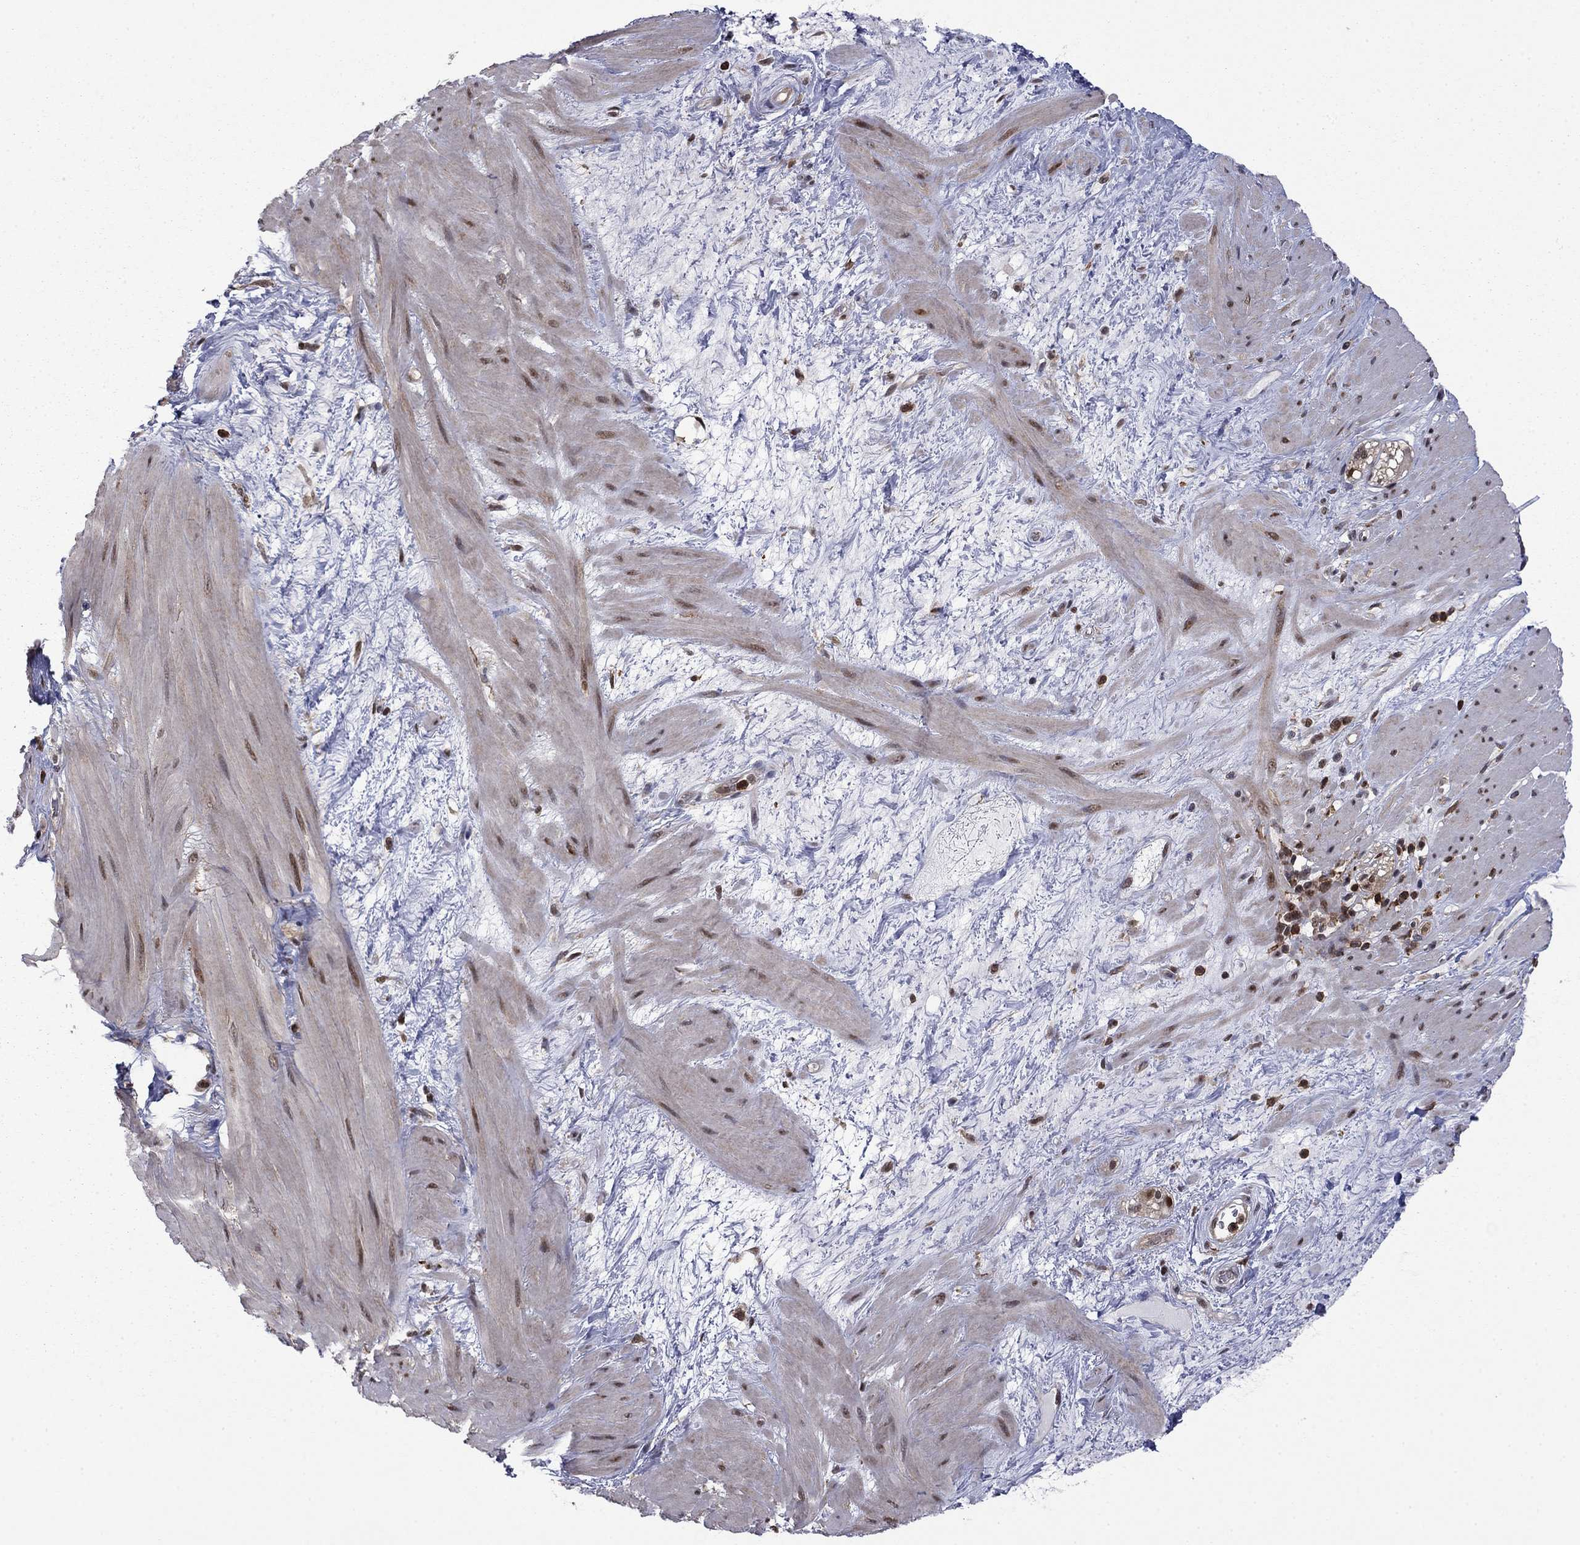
{"staining": {"intensity": "moderate", "quantity": "25%-75%", "location": "nuclear"}, "tissue": "smooth muscle", "cell_type": "Smooth muscle cells", "image_type": "normal", "snomed": [{"axis": "morphology", "description": "Normal tissue, NOS"}, {"axis": "topography", "description": "Soft tissue"}, {"axis": "topography", "description": "Smooth muscle"}], "caption": "The micrograph exhibits immunohistochemical staining of benign smooth muscle. There is moderate nuclear positivity is appreciated in about 25%-75% of smooth muscle cells. The protein of interest is stained brown, and the nuclei are stained in blue (DAB (3,3'-diaminobenzidine) IHC with brightfield microscopy, high magnification).", "gene": "PSMD2", "patient": {"sex": "male", "age": 72}}